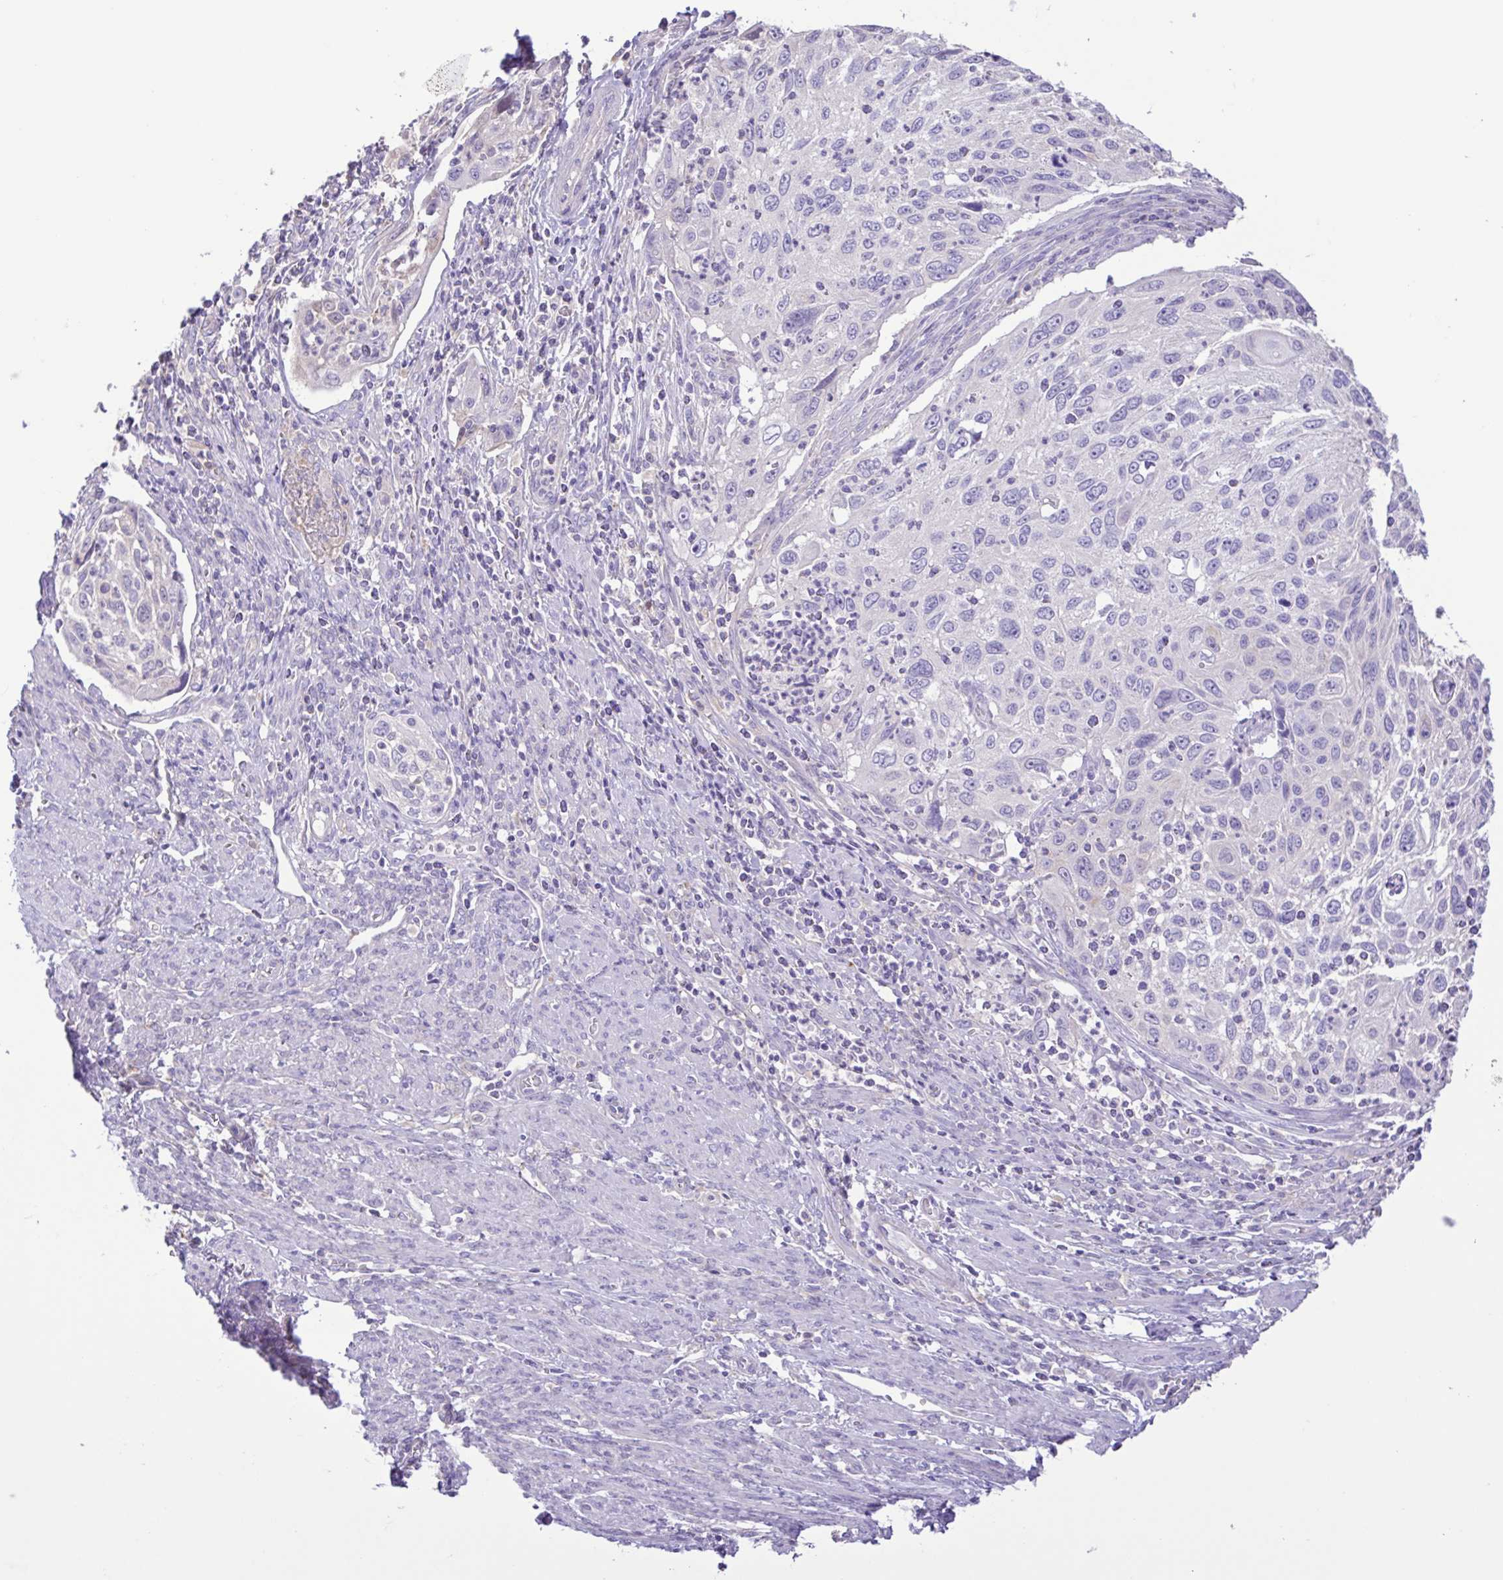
{"staining": {"intensity": "negative", "quantity": "none", "location": "none"}, "tissue": "cervical cancer", "cell_type": "Tumor cells", "image_type": "cancer", "snomed": [{"axis": "morphology", "description": "Squamous cell carcinoma, NOS"}, {"axis": "topography", "description": "Cervix"}], "caption": "The image reveals no staining of tumor cells in cervical cancer.", "gene": "CYP17A1", "patient": {"sex": "female", "age": 70}}